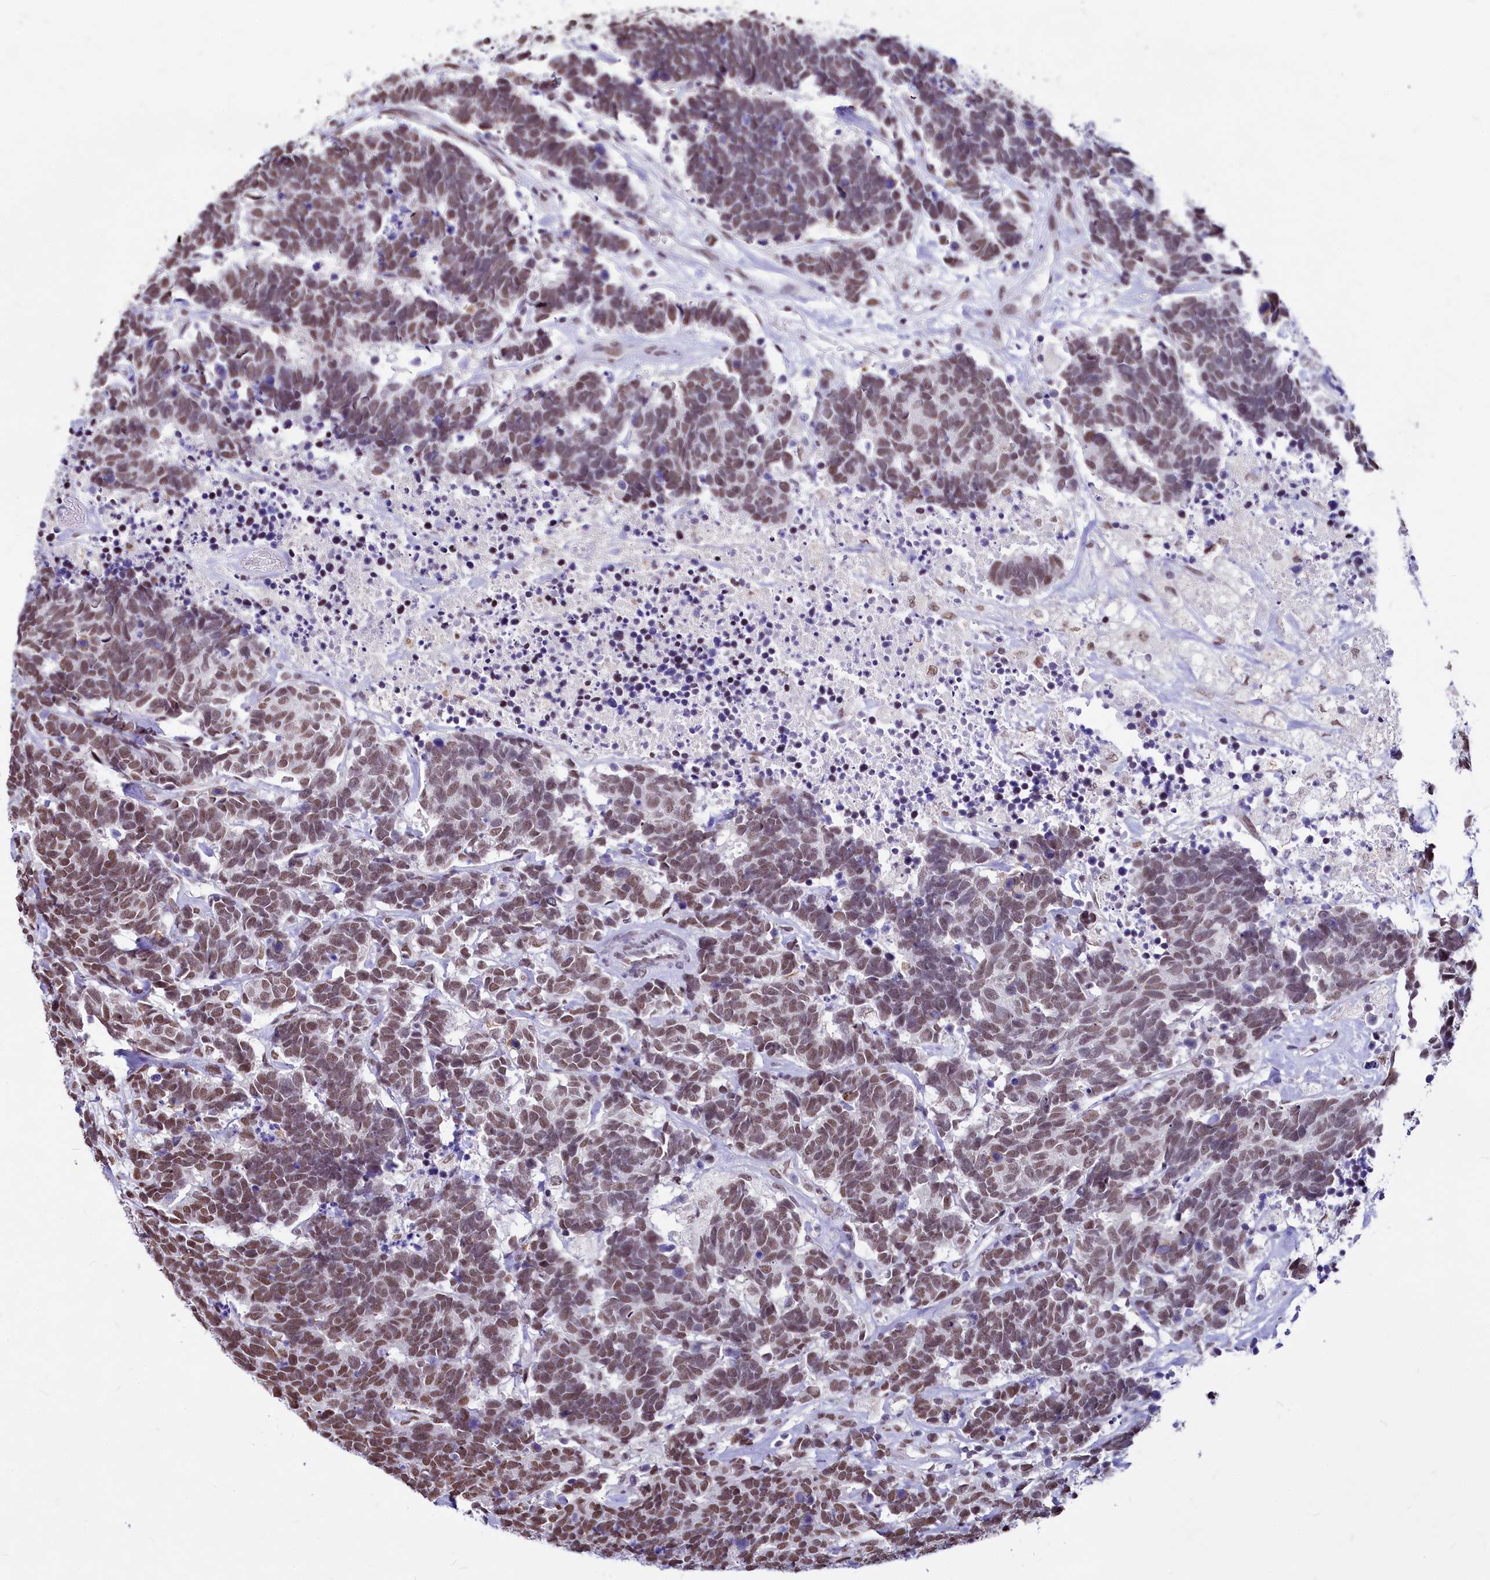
{"staining": {"intensity": "moderate", "quantity": ">75%", "location": "nuclear"}, "tissue": "carcinoid", "cell_type": "Tumor cells", "image_type": "cancer", "snomed": [{"axis": "morphology", "description": "Carcinoma, NOS"}, {"axis": "morphology", "description": "Carcinoid, malignant, NOS"}, {"axis": "topography", "description": "Urinary bladder"}], "caption": "There is medium levels of moderate nuclear staining in tumor cells of carcinoma, as demonstrated by immunohistochemical staining (brown color).", "gene": "PARPBP", "patient": {"sex": "male", "age": 57}}